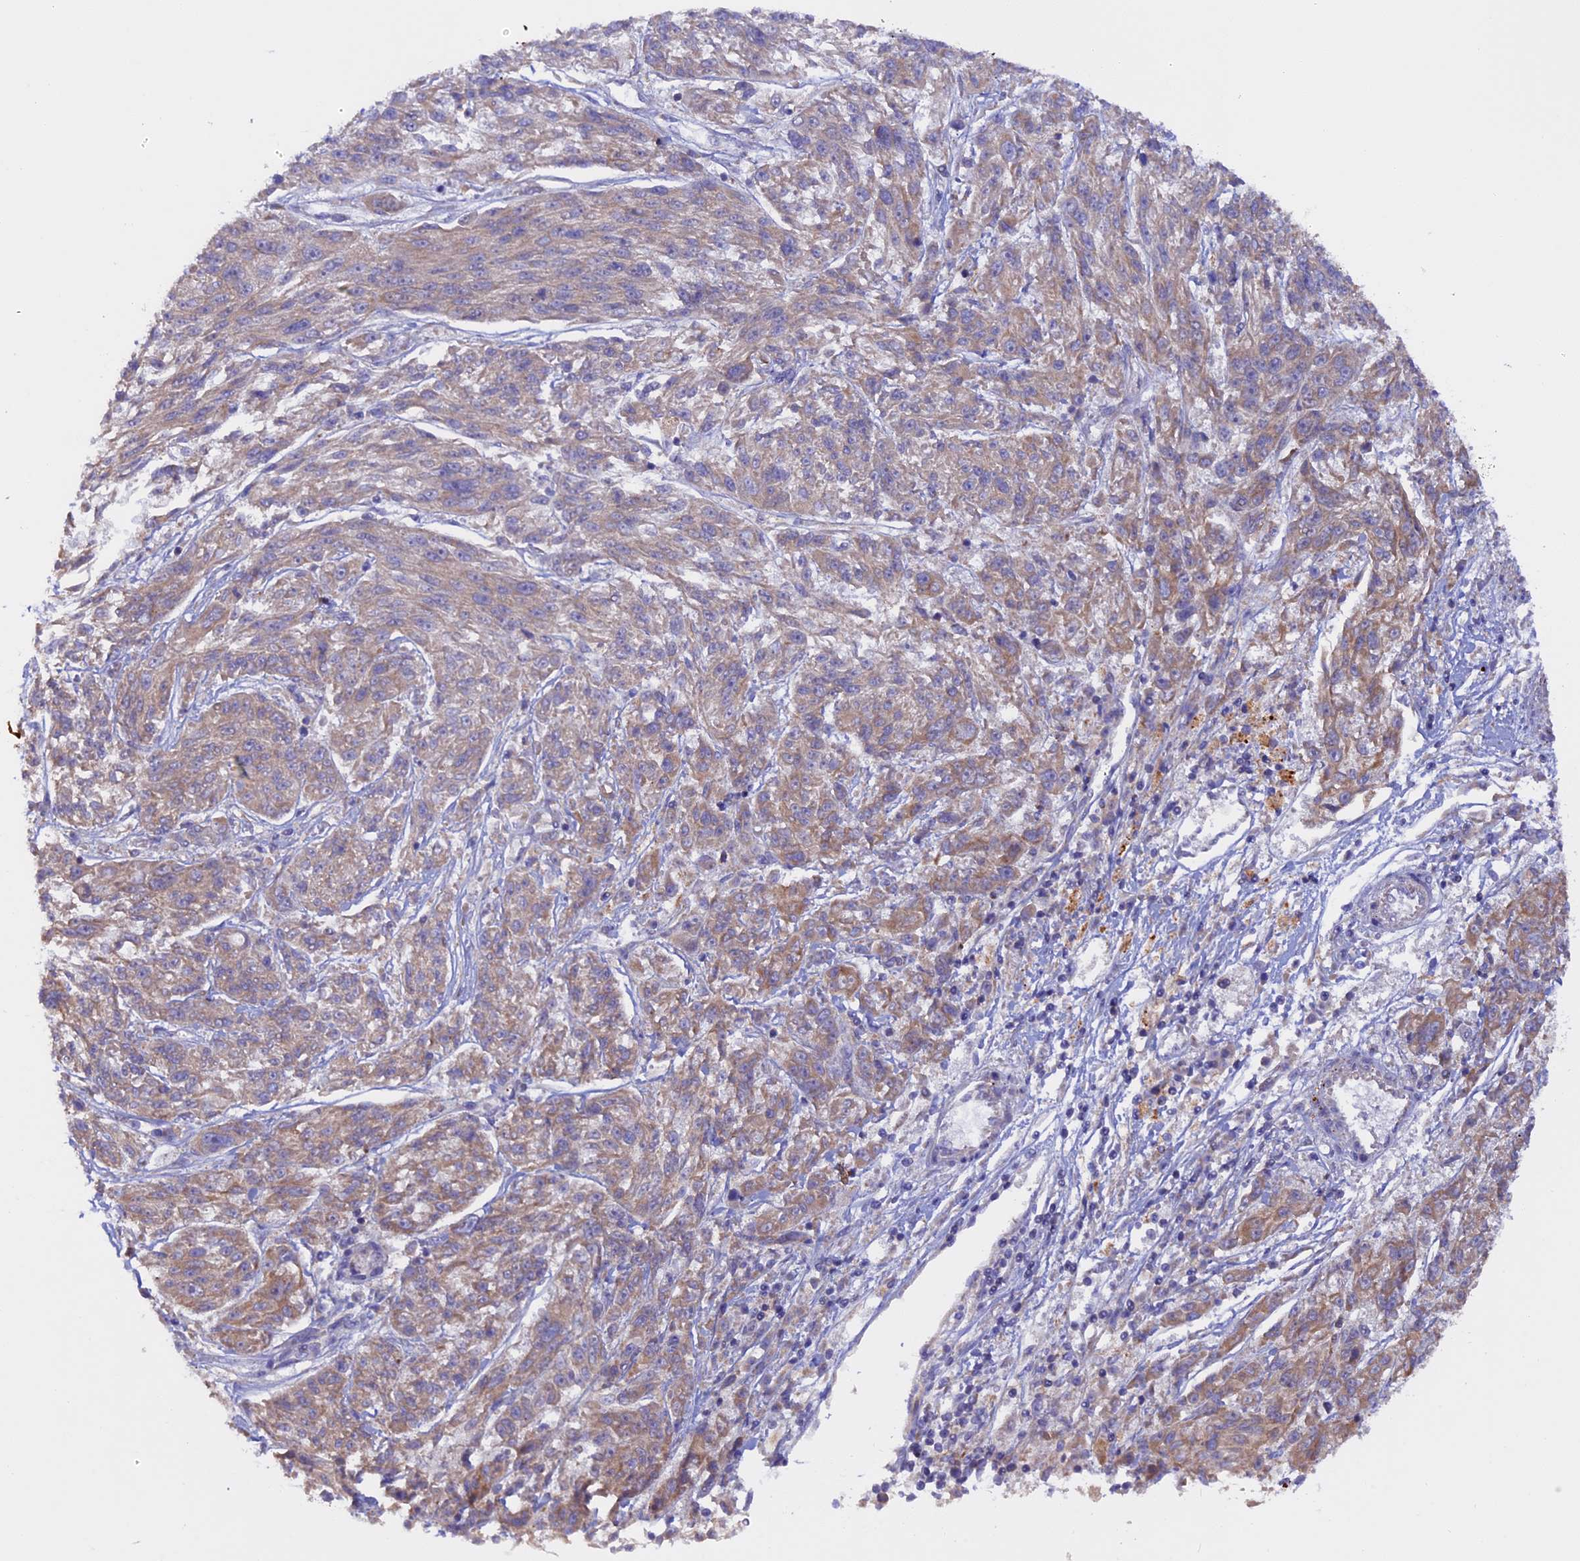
{"staining": {"intensity": "weak", "quantity": ">75%", "location": "cytoplasmic/membranous"}, "tissue": "melanoma", "cell_type": "Tumor cells", "image_type": "cancer", "snomed": [{"axis": "morphology", "description": "Malignant melanoma, NOS"}, {"axis": "topography", "description": "Skin"}], "caption": "Brown immunohistochemical staining in human malignant melanoma displays weak cytoplasmic/membranous positivity in approximately >75% of tumor cells.", "gene": "PTPN9", "patient": {"sex": "male", "age": 53}}